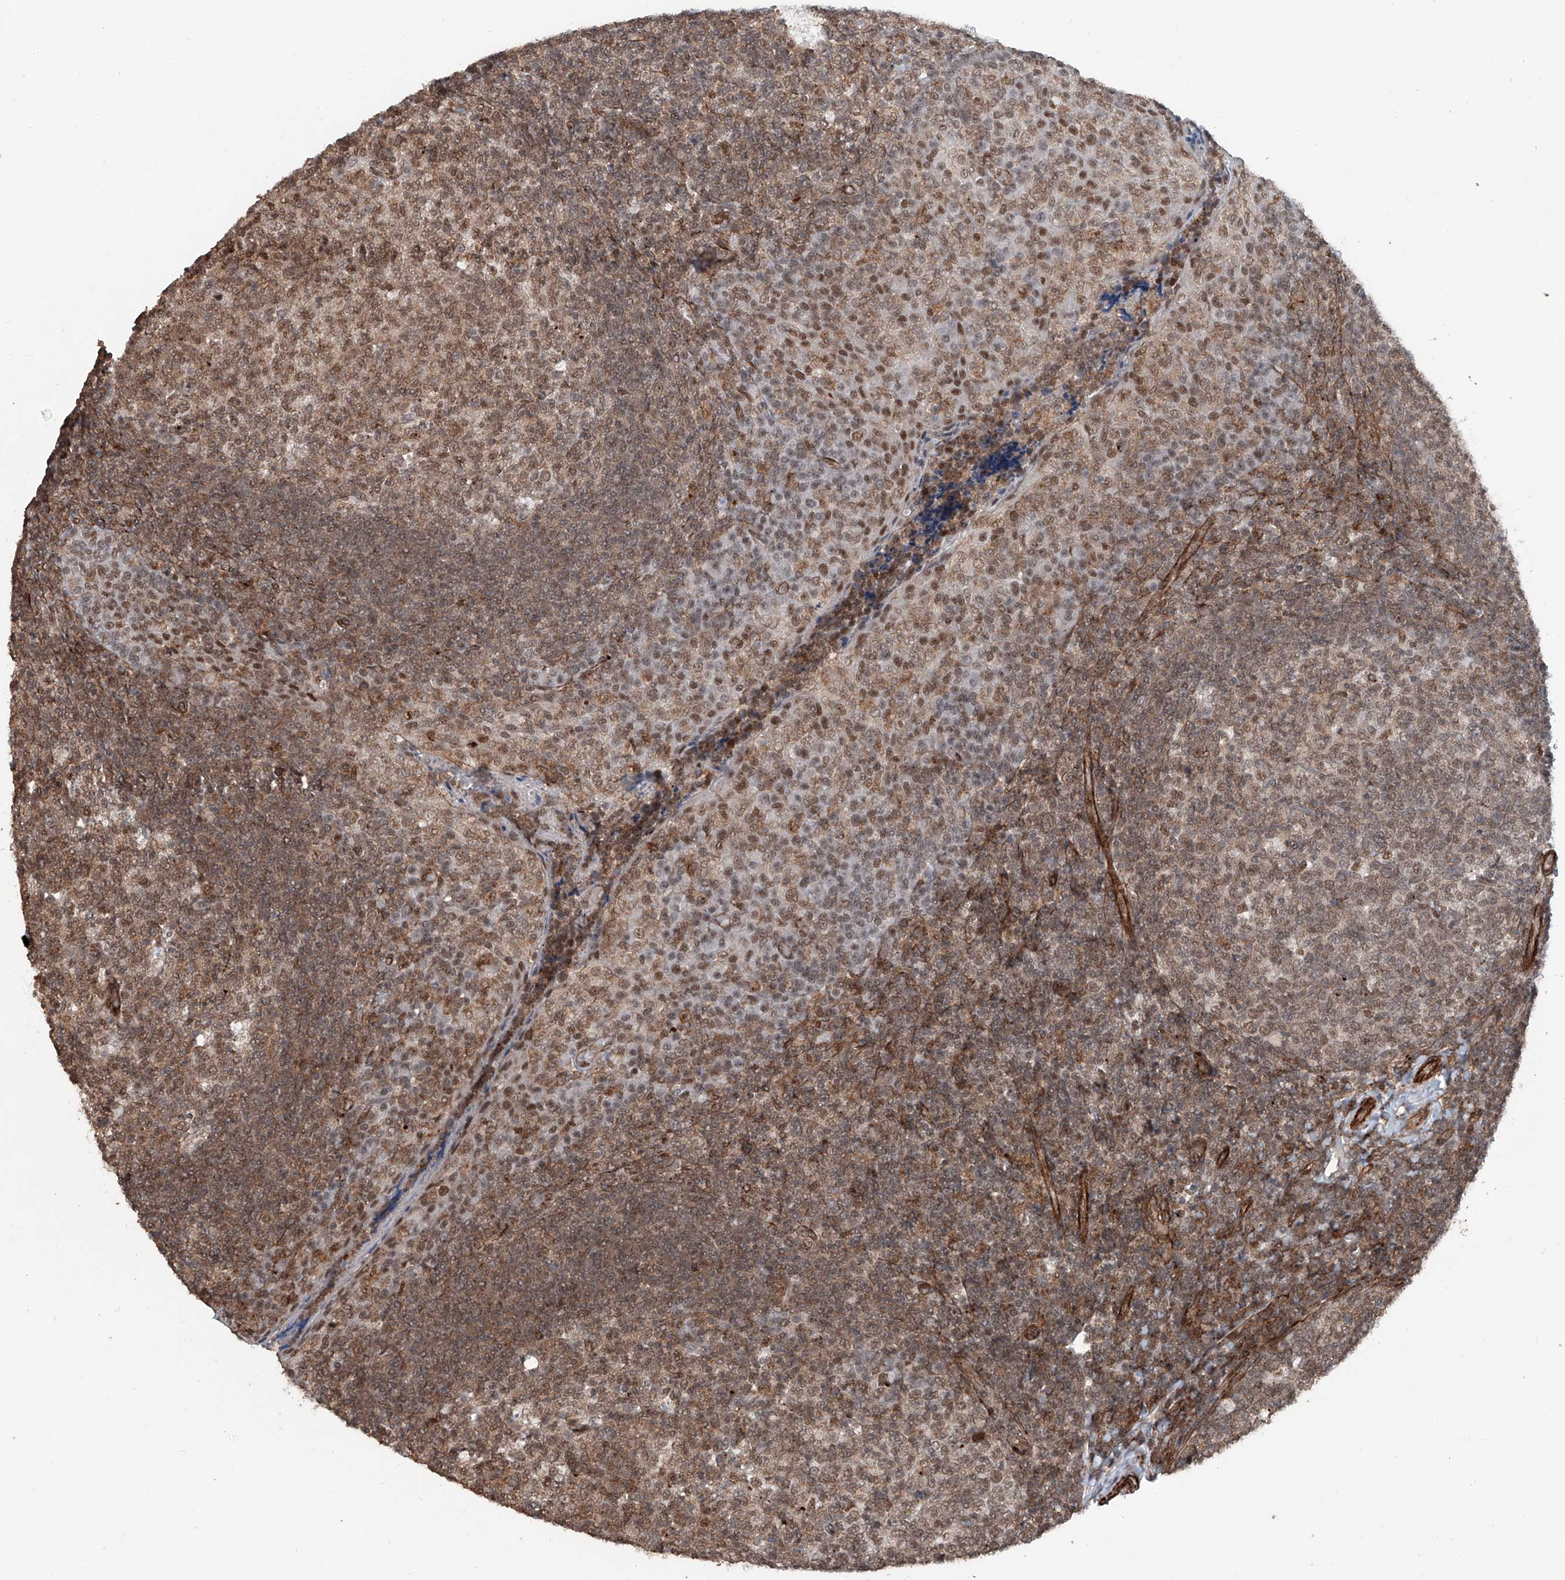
{"staining": {"intensity": "moderate", "quantity": ">75%", "location": "nuclear"}, "tissue": "tonsil", "cell_type": "Germinal center cells", "image_type": "normal", "snomed": [{"axis": "morphology", "description": "Normal tissue, NOS"}, {"axis": "topography", "description": "Tonsil"}], "caption": "Moderate nuclear protein expression is identified in about >75% of germinal center cells in tonsil. (Stains: DAB in brown, nuclei in blue, Microscopy: brightfield microscopy at high magnification).", "gene": "SDE2", "patient": {"sex": "female", "age": 19}}